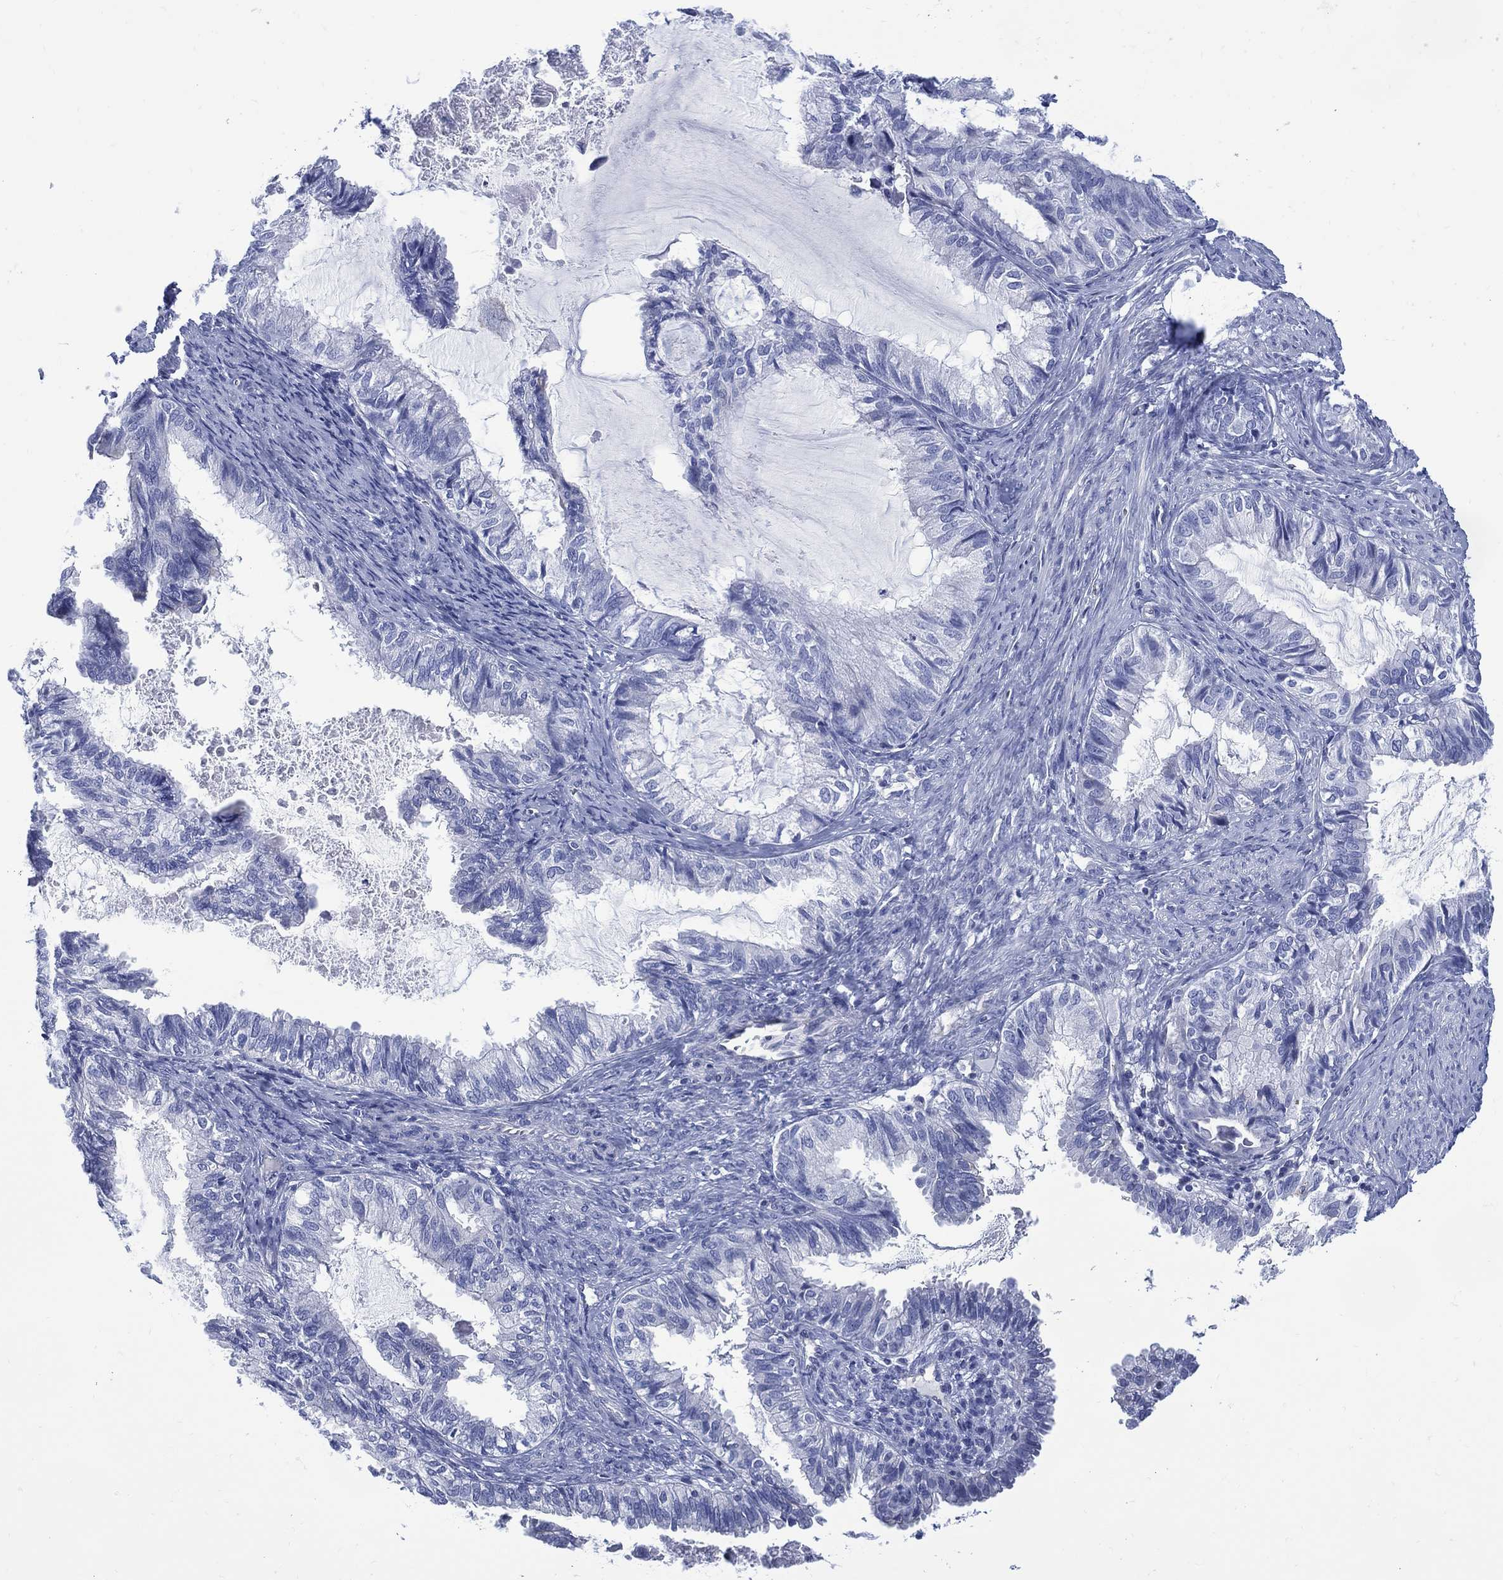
{"staining": {"intensity": "negative", "quantity": "none", "location": "none"}, "tissue": "endometrial cancer", "cell_type": "Tumor cells", "image_type": "cancer", "snomed": [{"axis": "morphology", "description": "Adenocarcinoma, NOS"}, {"axis": "topography", "description": "Endometrium"}], "caption": "Tumor cells are negative for brown protein staining in adenocarcinoma (endometrial). (DAB immunohistochemistry visualized using brightfield microscopy, high magnification).", "gene": "DDI1", "patient": {"sex": "female", "age": 86}}